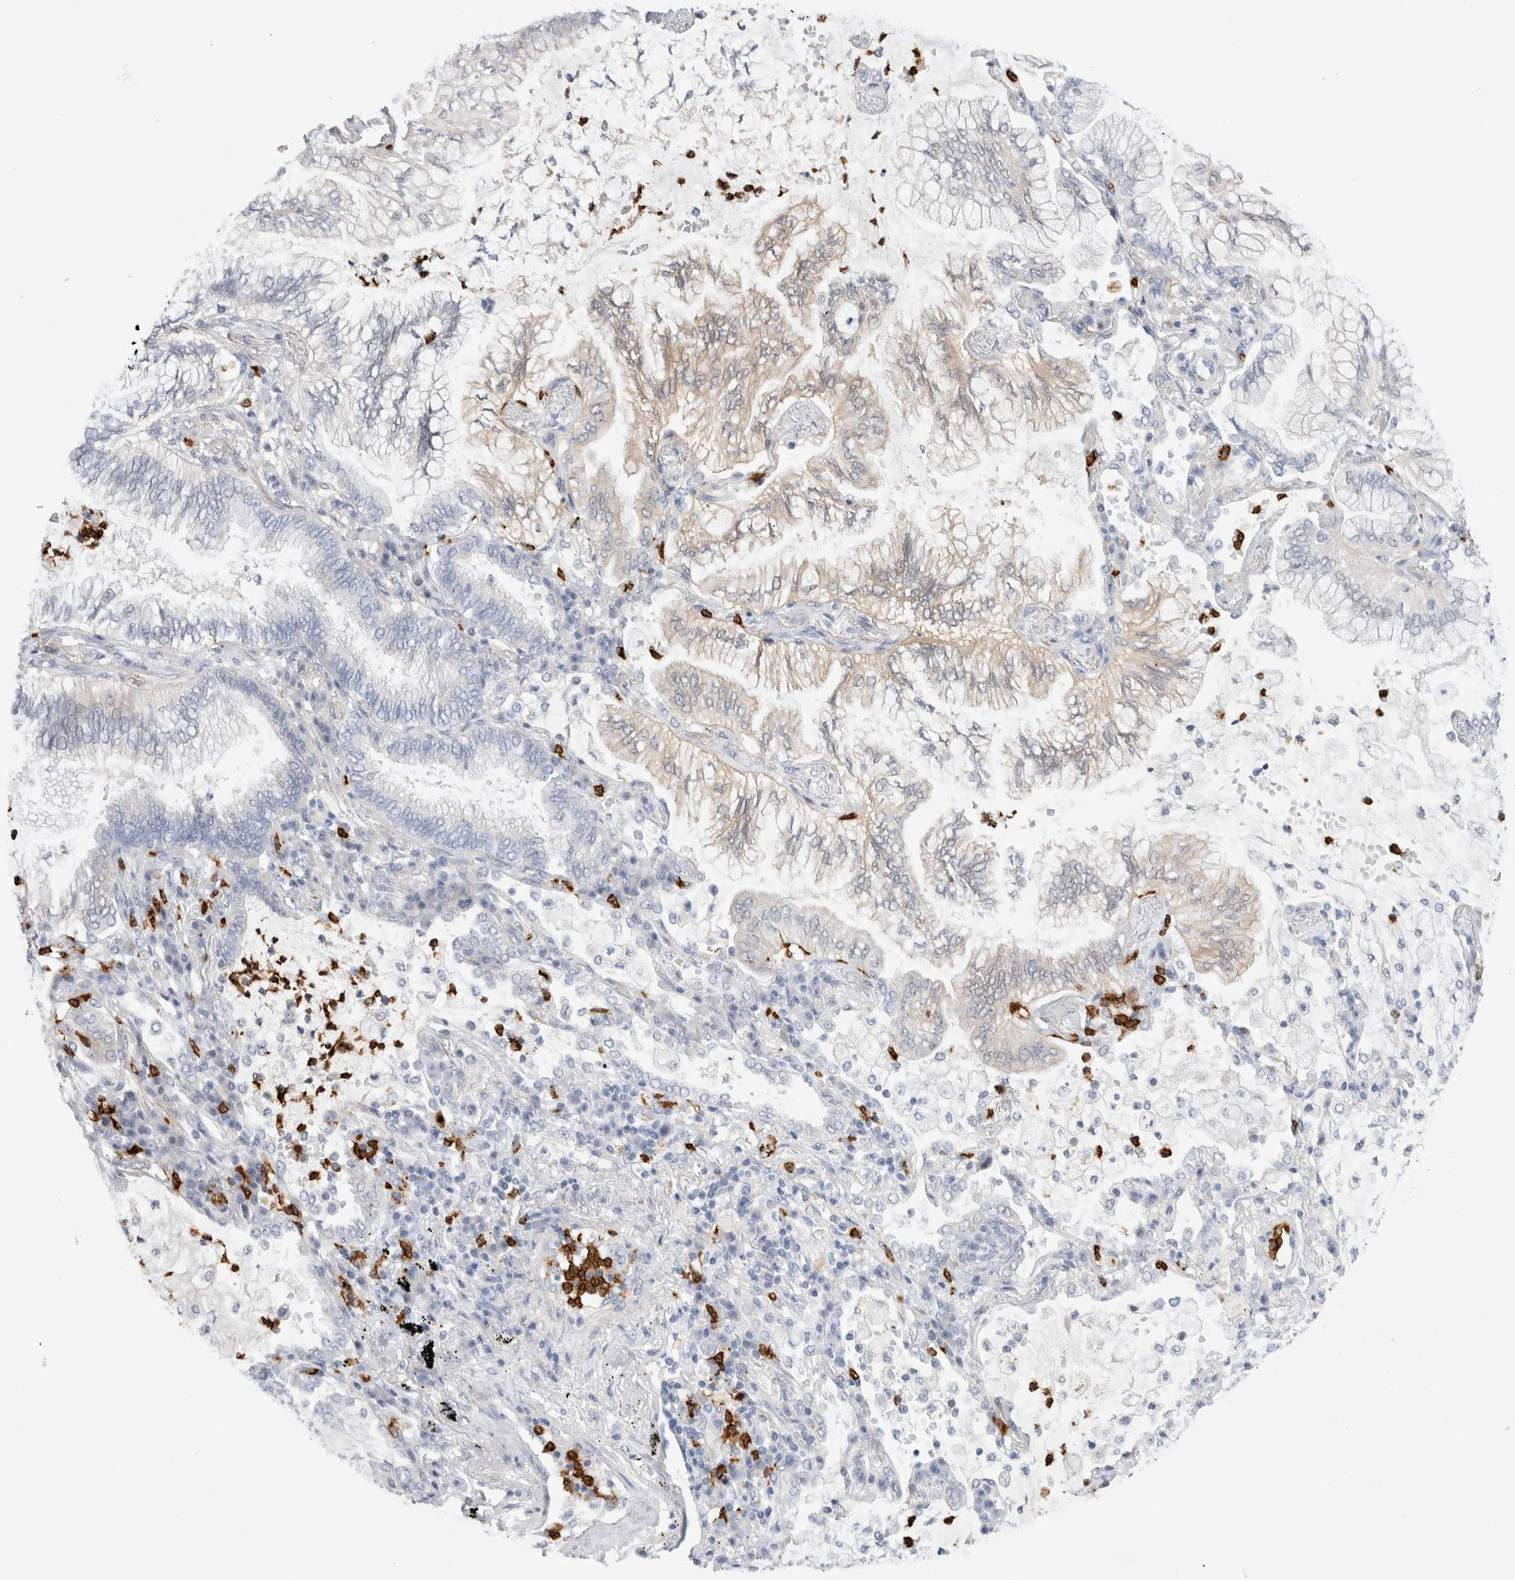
{"staining": {"intensity": "weak", "quantity": "<25%", "location": "cytoplasmic/membranous"}, "tissue": "lung cancer", "cell_type": "Tumor cells", "image_type": "cancer", "snomed": [{"axis": "morphology", "description": "Adenocarcinoma, NOS"}, {"axis": "topography", "description": "Lung"}], "caption": "Tumor cells are negative for brown protein staining in adenocarcinoma (lung).", "gene": "GSDMB", "patient": {"sex": "female", "age": 70}}